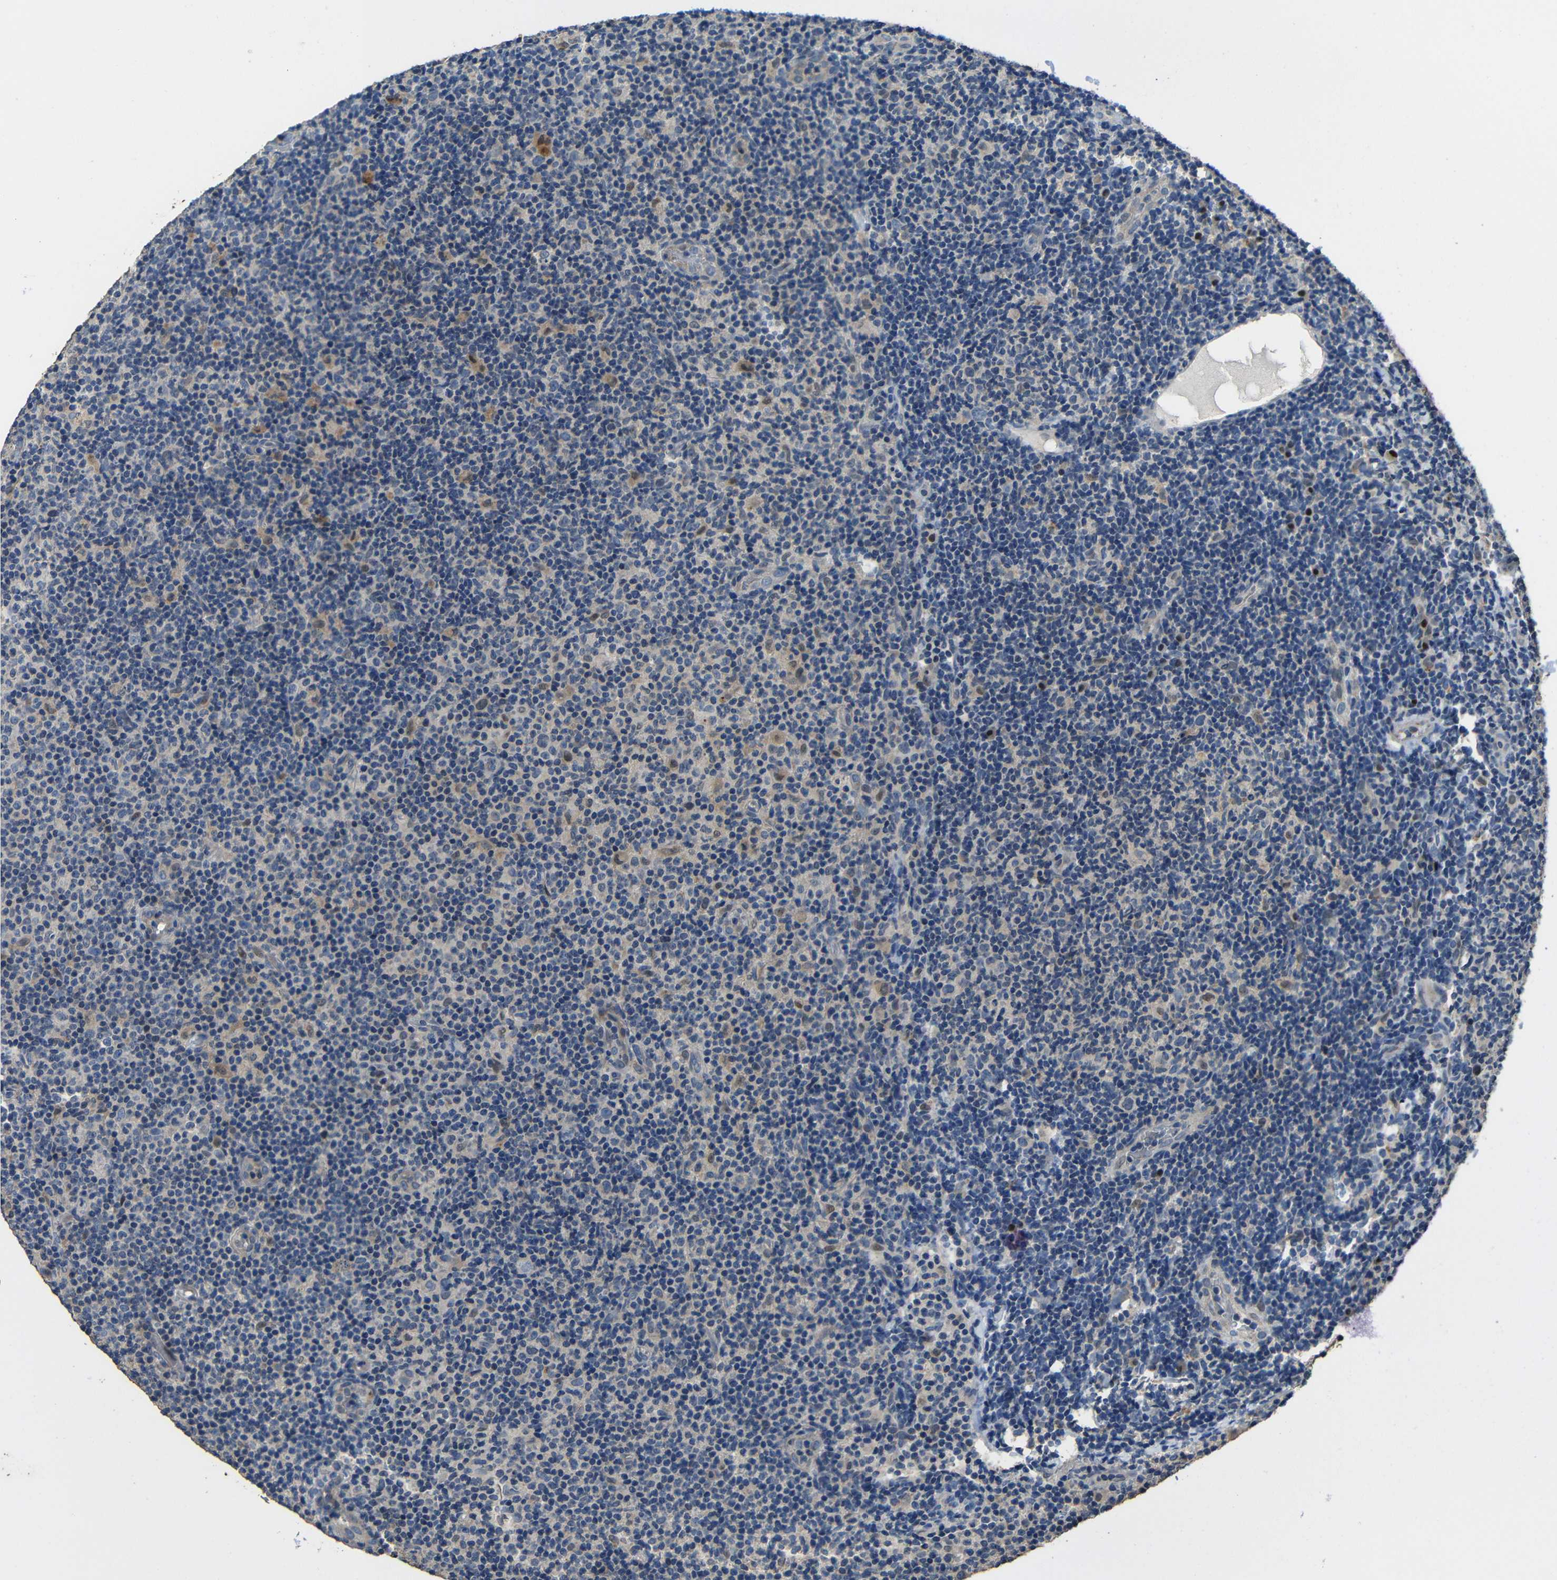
{"staining": {"intensity": "negative", "quantity": "none", "location": "none"}, "tissue": "lymphoma", "cell_type": "Tumor cells", "image_type": "cancer", "snomed": [{"axis": "morphology", "description": "Malignant lymphoma, non-Hodgkin's type, Low grade"}, {"axis": "topography", "description": "Lymph node"}], "caption": "Immunohistochemical staining of low-grade malignant lymphoma, non-Hodgkin's type displays no significant positivity in tumor cells.", "gene": "C6orf89", "patient": {"sex": "male", "age": 83}}